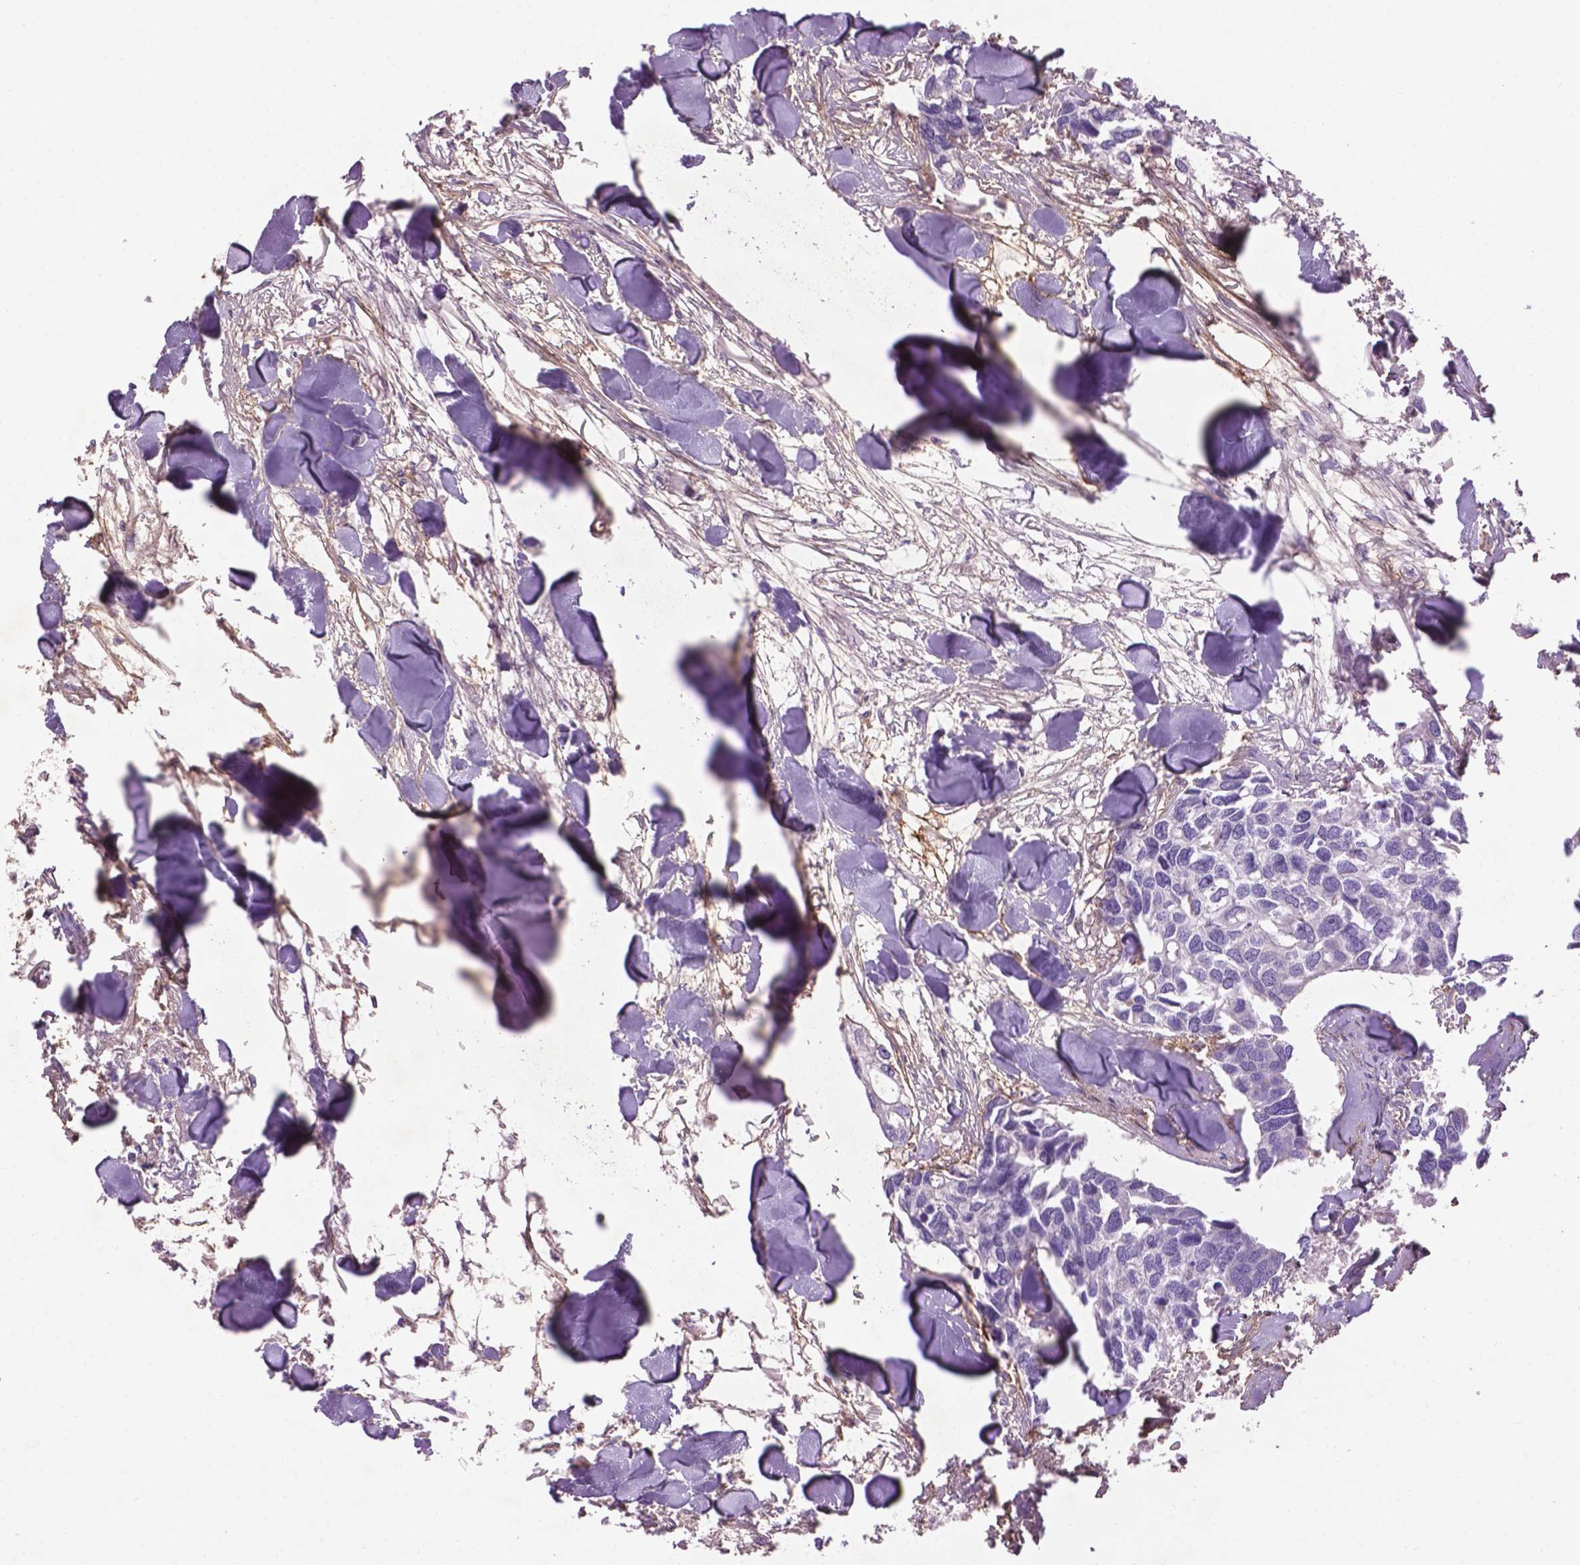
{"staining": {"intensity": "negative", "quantity": "none", "location": "none"}, "tissue": "breast cancer", "cell_type": "Tumor cells", "image_type": "cancer", "snomed": [{"axis": "morphology", "description": "Duct carcinoma"}, {"axis": "topography", "description": "Breast"}], "caption": "Immunohistochemical staining of breast cancer shows no significant positivity in tumor cells.", "gene": "LRRC3C", "patient": {"sex": "female", "age": 83}}